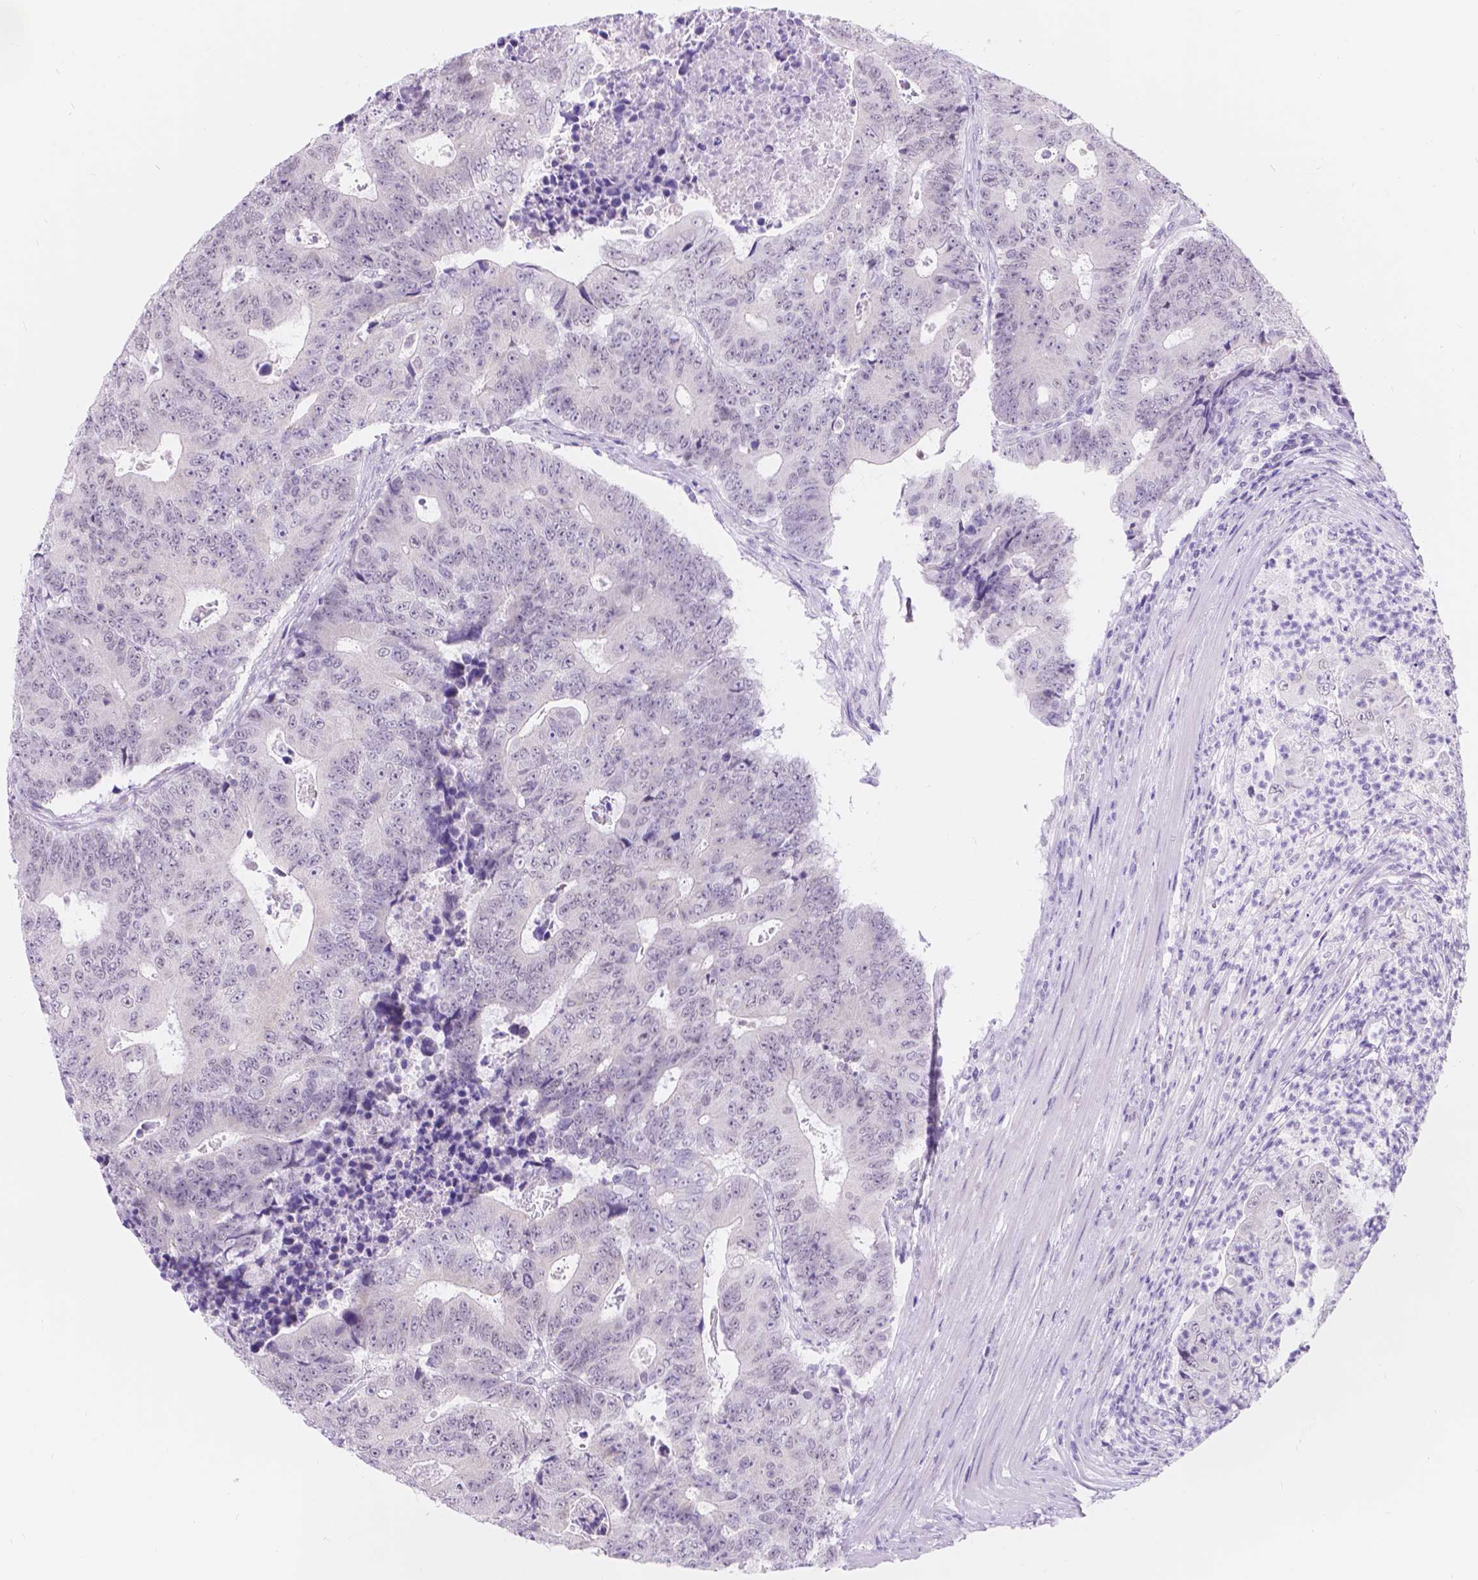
{"staining": {"intensity": "negative", "quantity": "none", "location": "none"}, "tissue": "colorectal cancer", "cell_type": "Tumor cells", "image_type": "cancer", "snomed": [{"axis": "morphology", "description": "Adenocarcinoma, NOS"}, {"axis": "topography", "description": "Colon"}], "caption": "An image of colorectal adenocarcinoma stained for a protein reveals no brown staining in tumor cells.", "gene": "DCC", "patient": {"sex": "female", "age": 48}}